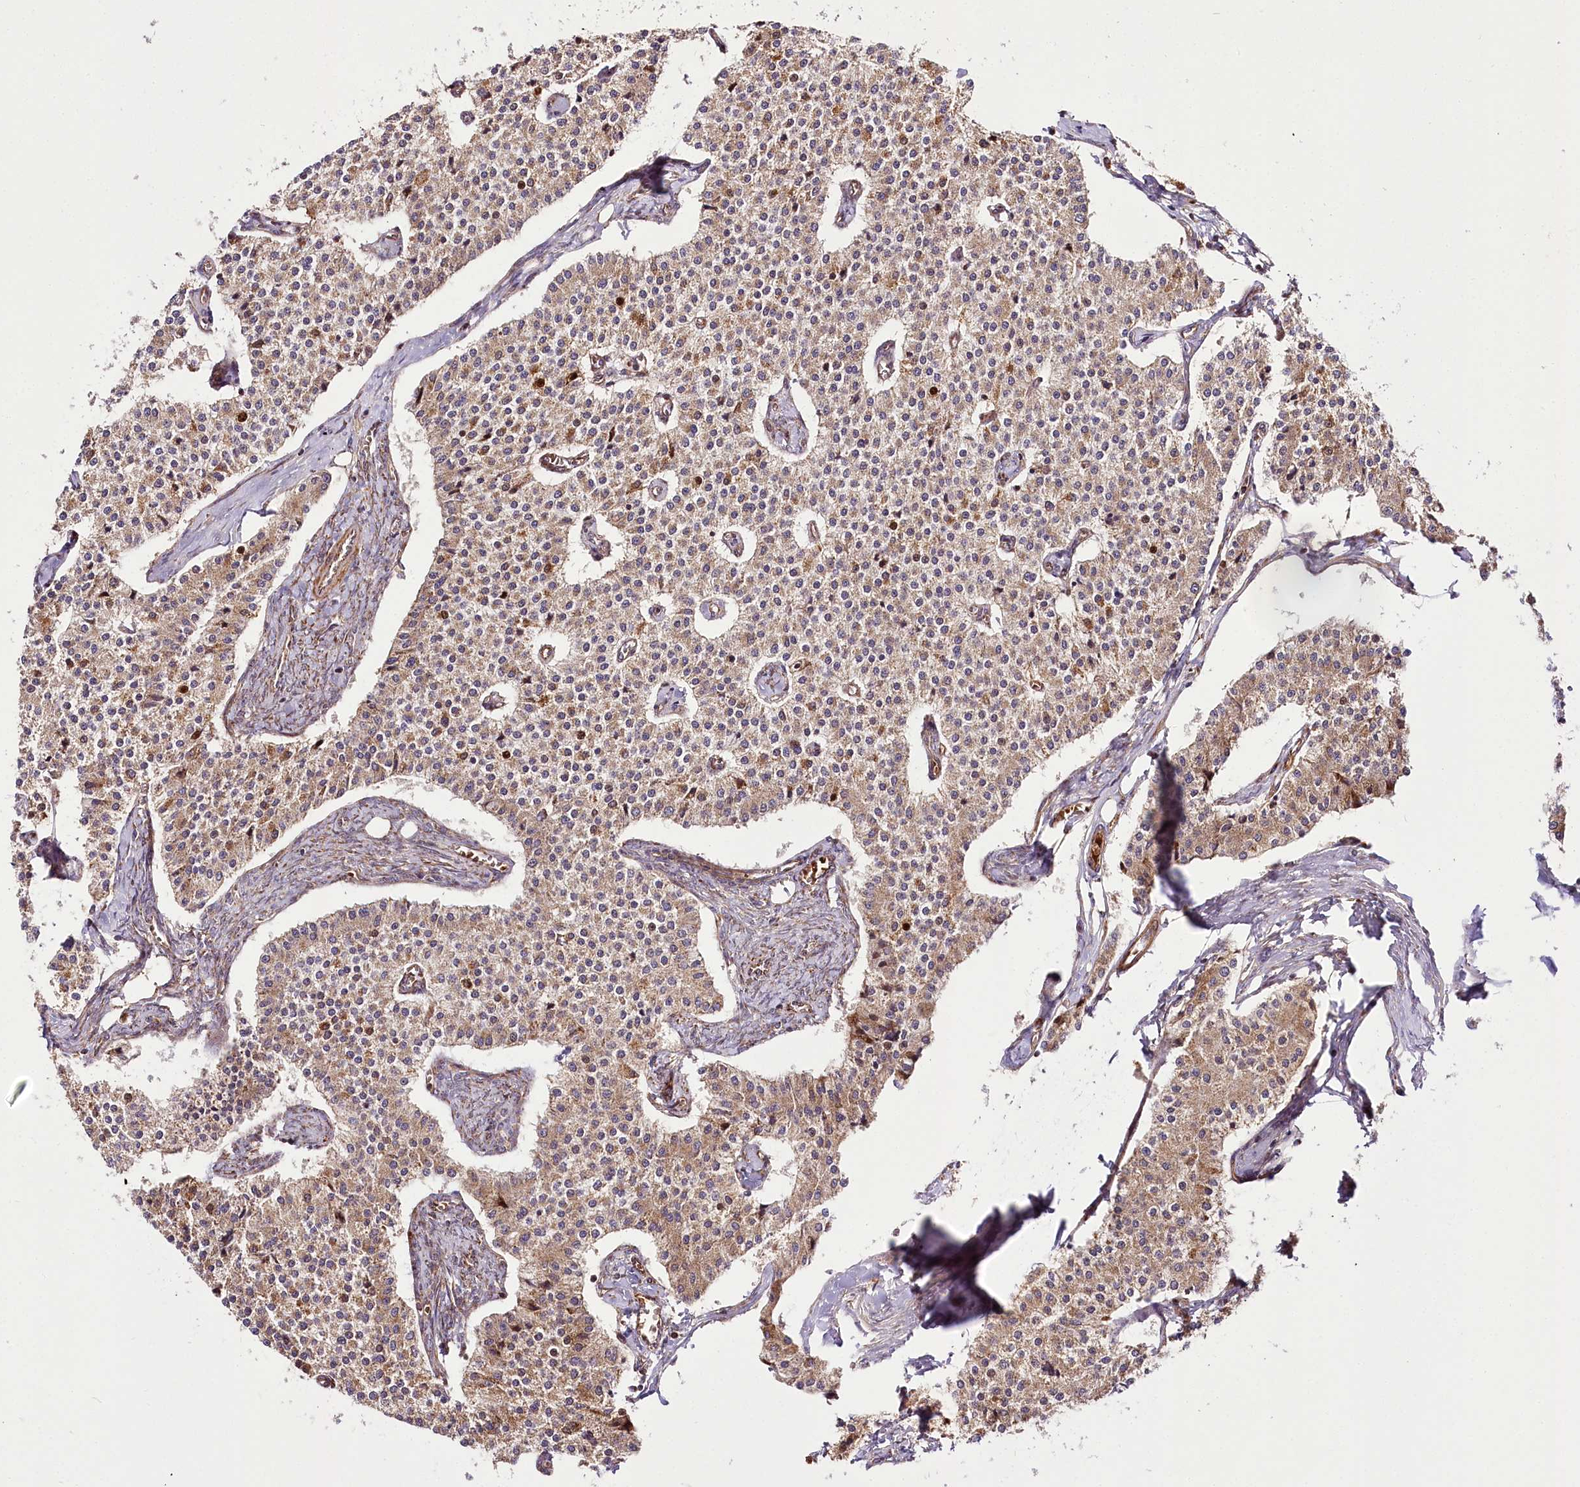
{"staining": {"intensity": "moderate", "quantity": ">75%", "location": "cytoplasmic/membranous"}, "tissue": "carcinoid", "cell_type": "Tumor cells", "image_type": "cancer", "snomed": [{"axis": "morphology", "description": "Carcinoid, malignant, NOS"}, {"axis": "topography", "description": "Colon"}], "caption": "Carcinoid stained with a brown dye displays moderate cytoplasmic/membranous positive expression in approximately >75% of tumor cells.", "gene": "THUMPD3", "patient": {"sex": "female", "age": 52}}